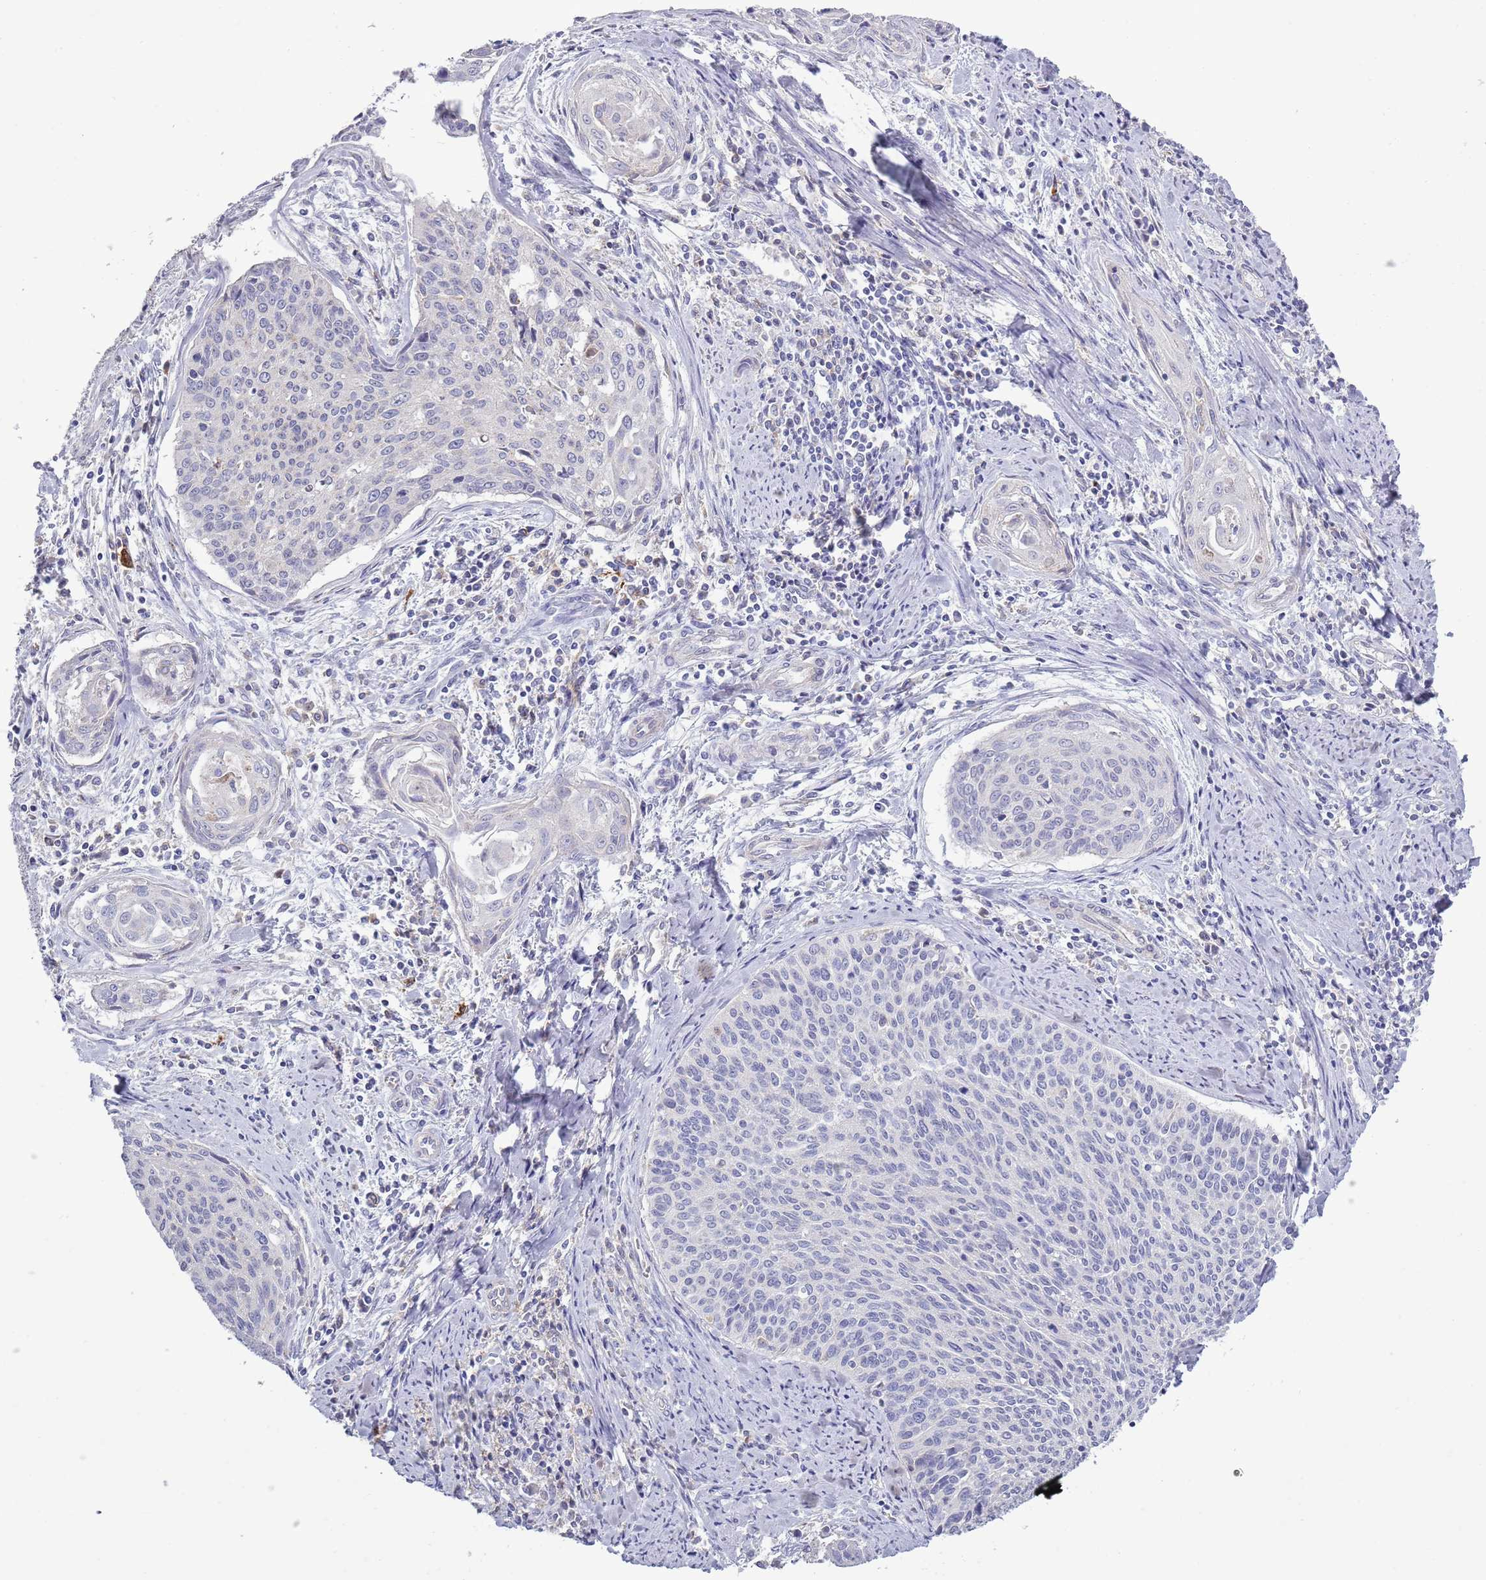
{"staining": {"intensity": "negative", "quantity": "none", "location": "none"}, "tissue": "cervical cancer", "cell_type": "Tumor cells", "image_type": "cancer", "snomed": [{"axis": "morphology", "description": "Squamous cell carcinoma, NOS"}, {"axis": "topography", "description": "Cervix"}], "caption": "DAB immunohistochemical staining of cervical cancer demonstrates no significant positivity in tumor cells.", "gene": "ACSBG1", "patient": {"sex": "female", "age": 55}}